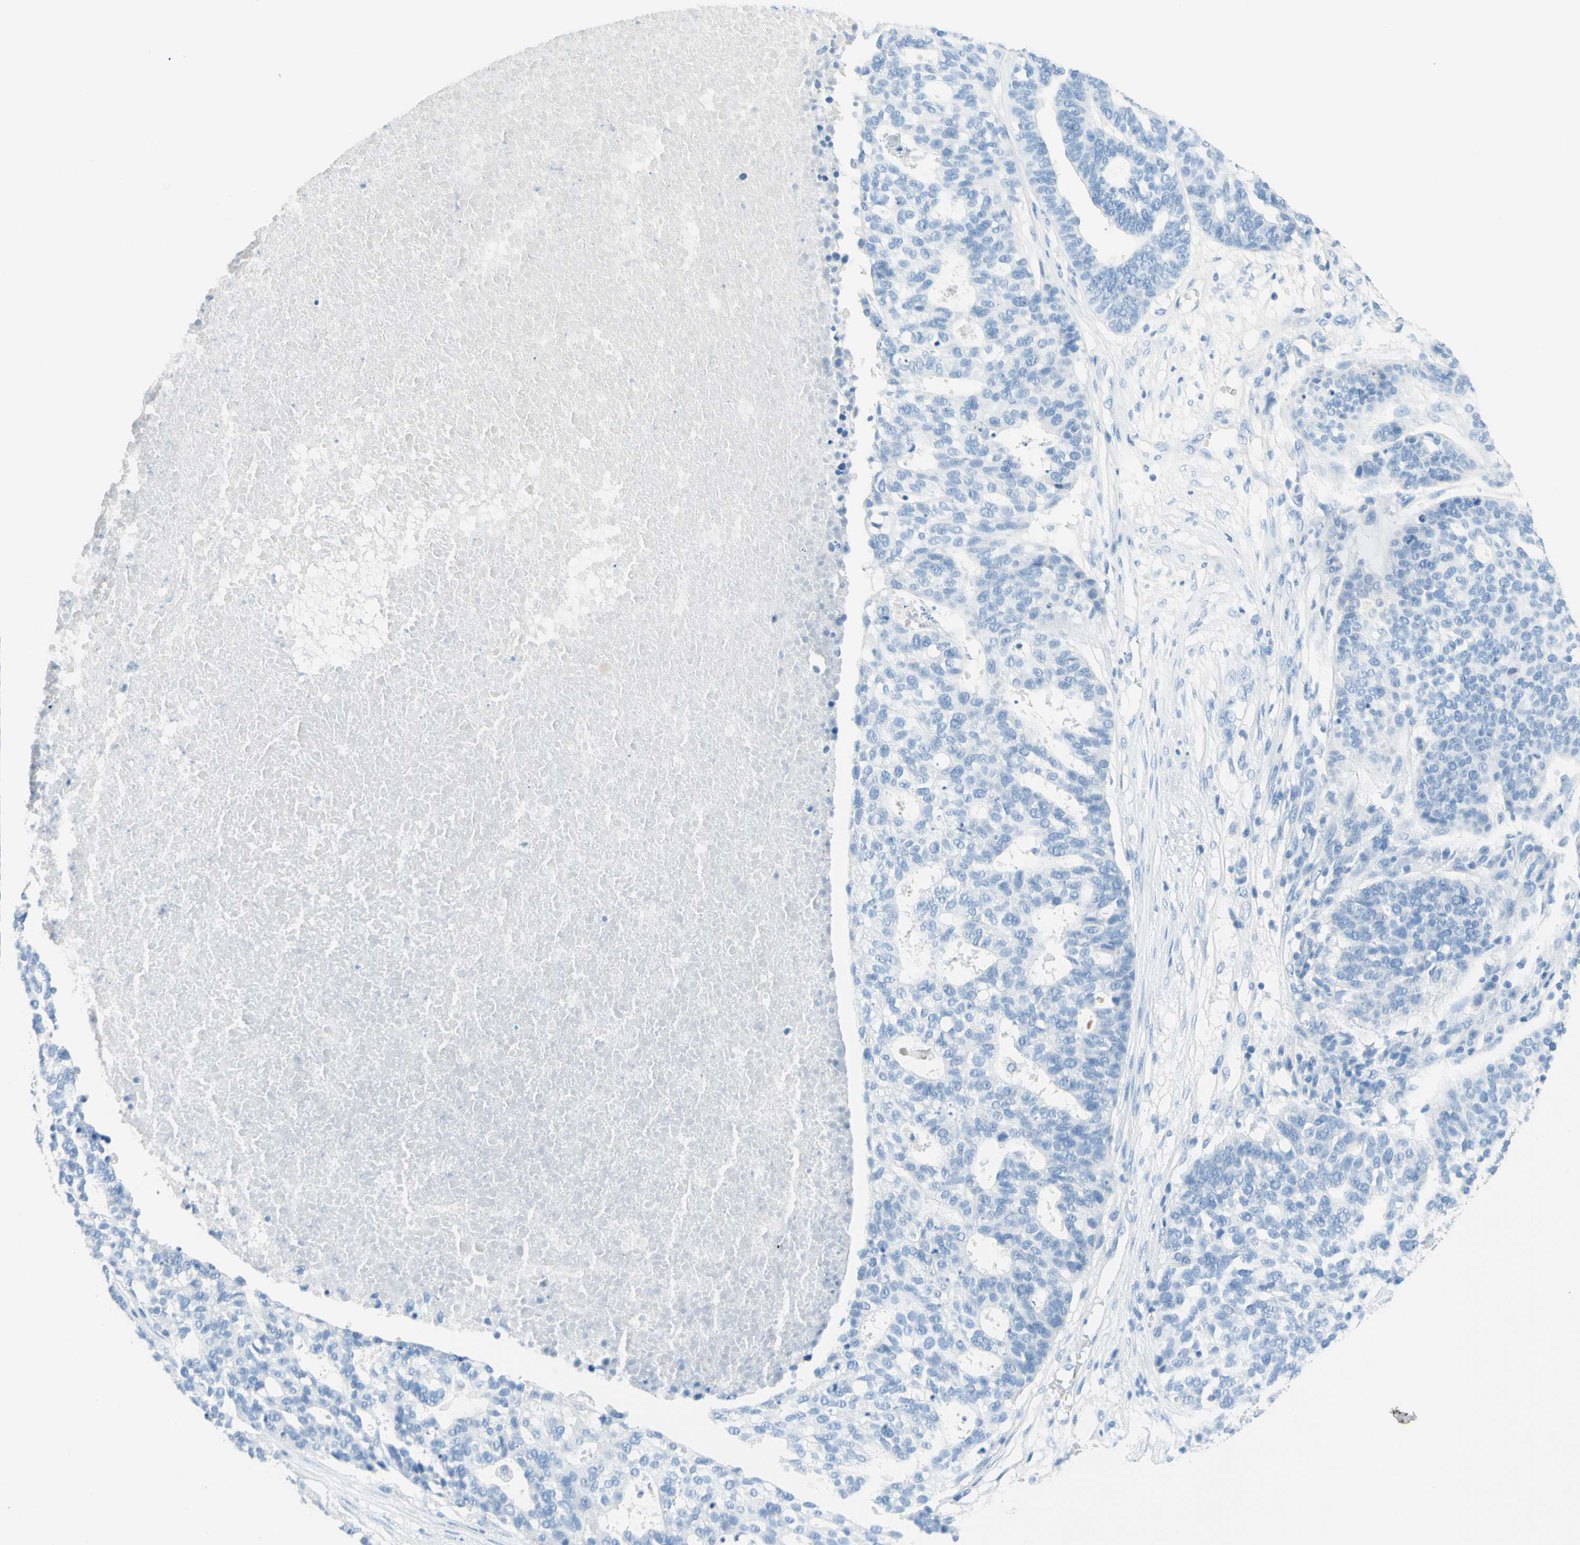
{"staining": {"intensity": "negative", "quantity": "none", "location": "none"}, "tissue": "ovarian cancer", "cell_type": "Tumor cells", "image_type": "cancer", "snomed": [{"axis": "morphology", "description": "Cystadenocarcinoma, serous, NOS"}, {"axis": "topography", "description": "Ovary"}], "caption": "A photomicrograph of human serous cystadenocarcinoma (ovarian) is negative for staining in tumor cells. (DAB immunohistochemistry (IHC) visualized using brightfield microscopy, high magnification).", "gene": "IL6ST", "patient": {"sex": "female", "age": 59}}